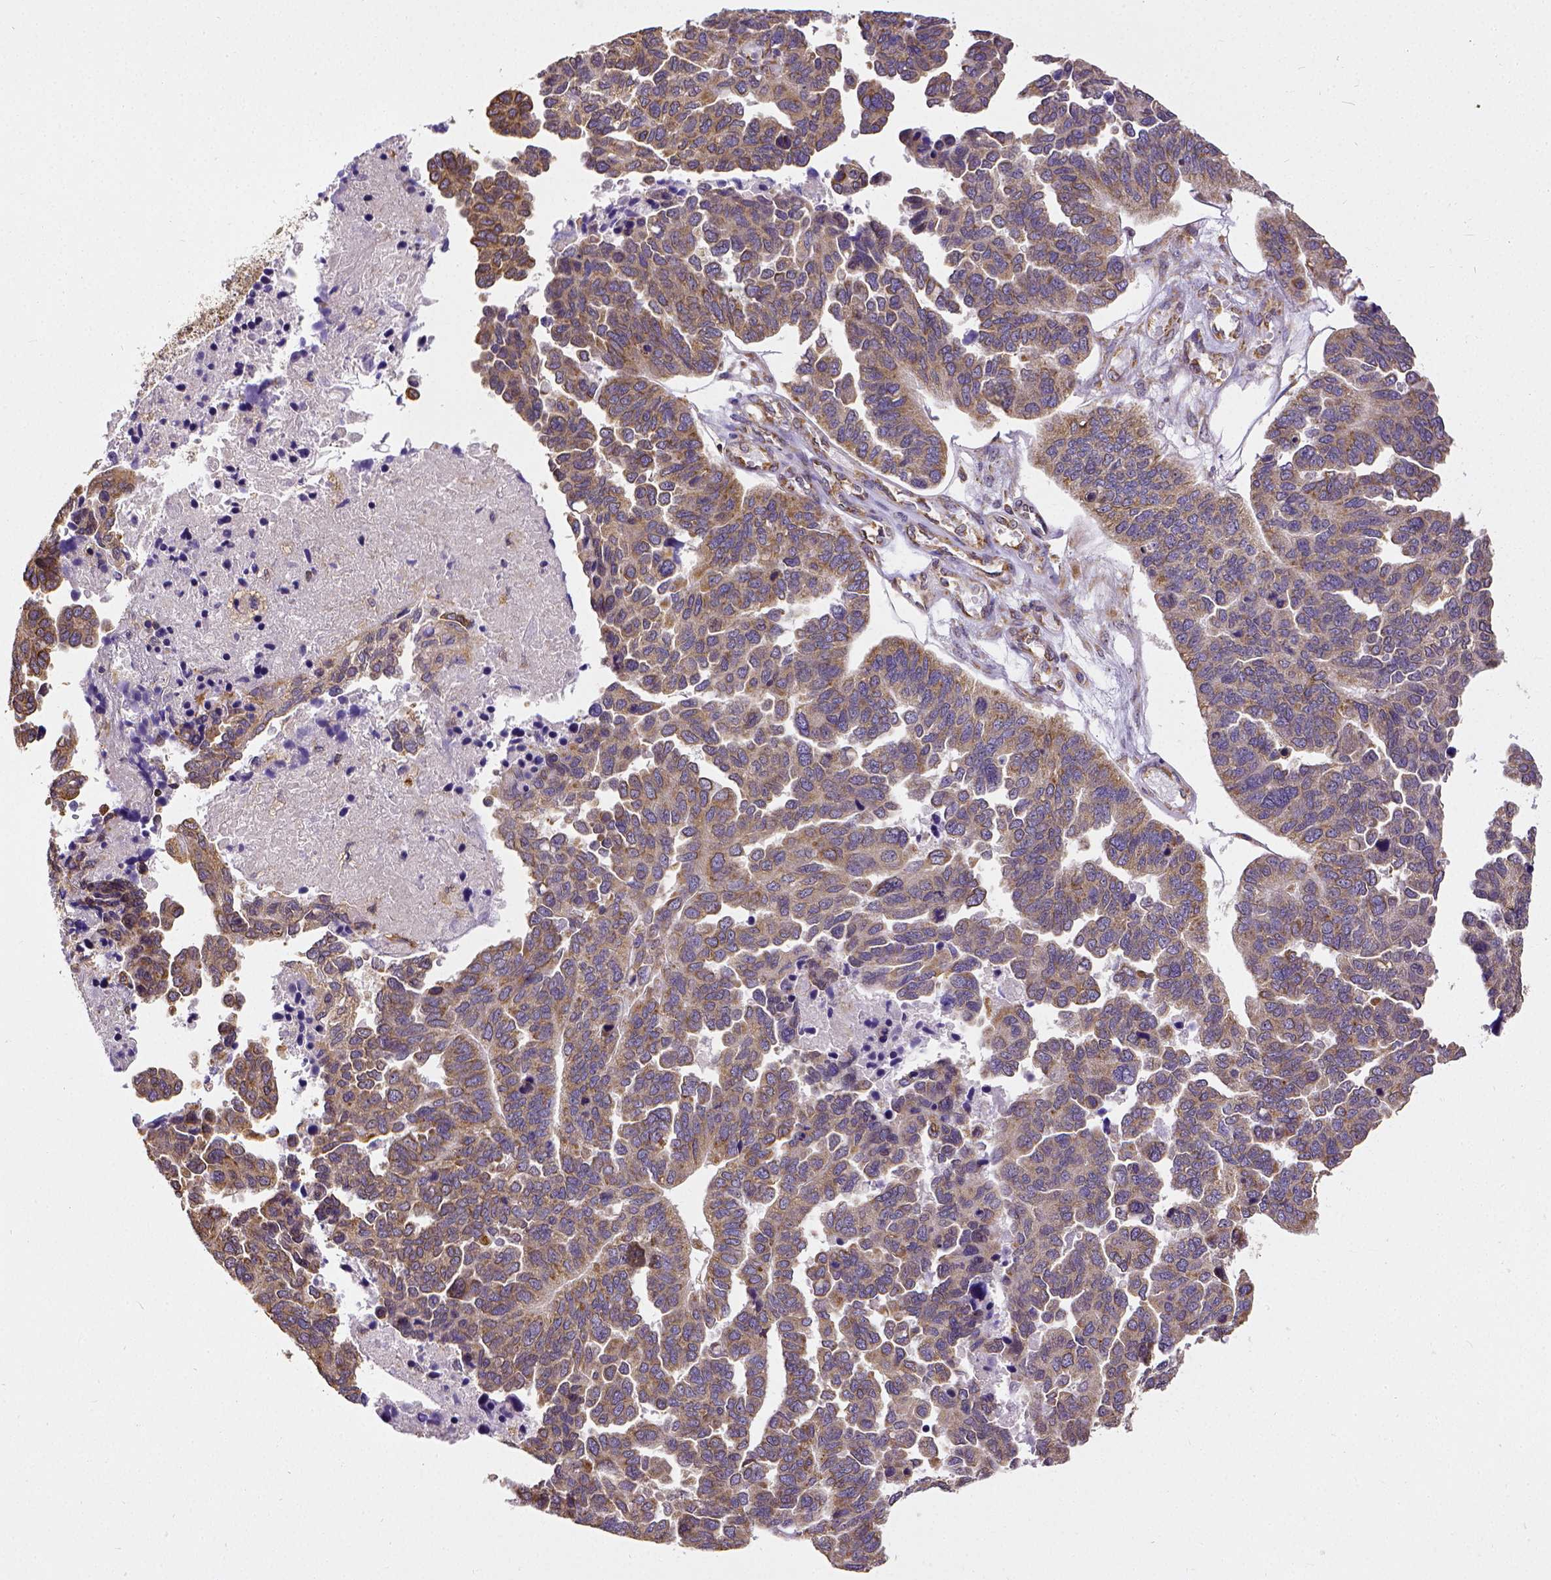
{"staining": {"intensity": "moderate", "quantity": ">75%", "location": "cytoplasmic/membranous"}, "tissue": "ovarian cancer", "cell_type": "Tumor cells", "image_type": "cancer", "snomed": [{"axis": "morphology", "description": "Cystadenocarcinoma, serous, NOS"}, {"axis": "topography", "description": "Ovary"}], "caption": "A high-resolution micrograph shows immunohistochemistry staining of ovarian serous cystadenocarcinoma, which shows moderate cytoplasmic/membranous staining in about >75% of tumor cells. (brown staining indicates protein expression, while blue staining denotes nuclei).", "gene": "MTDH", "patient": {"sex": "female", "age": 64}}